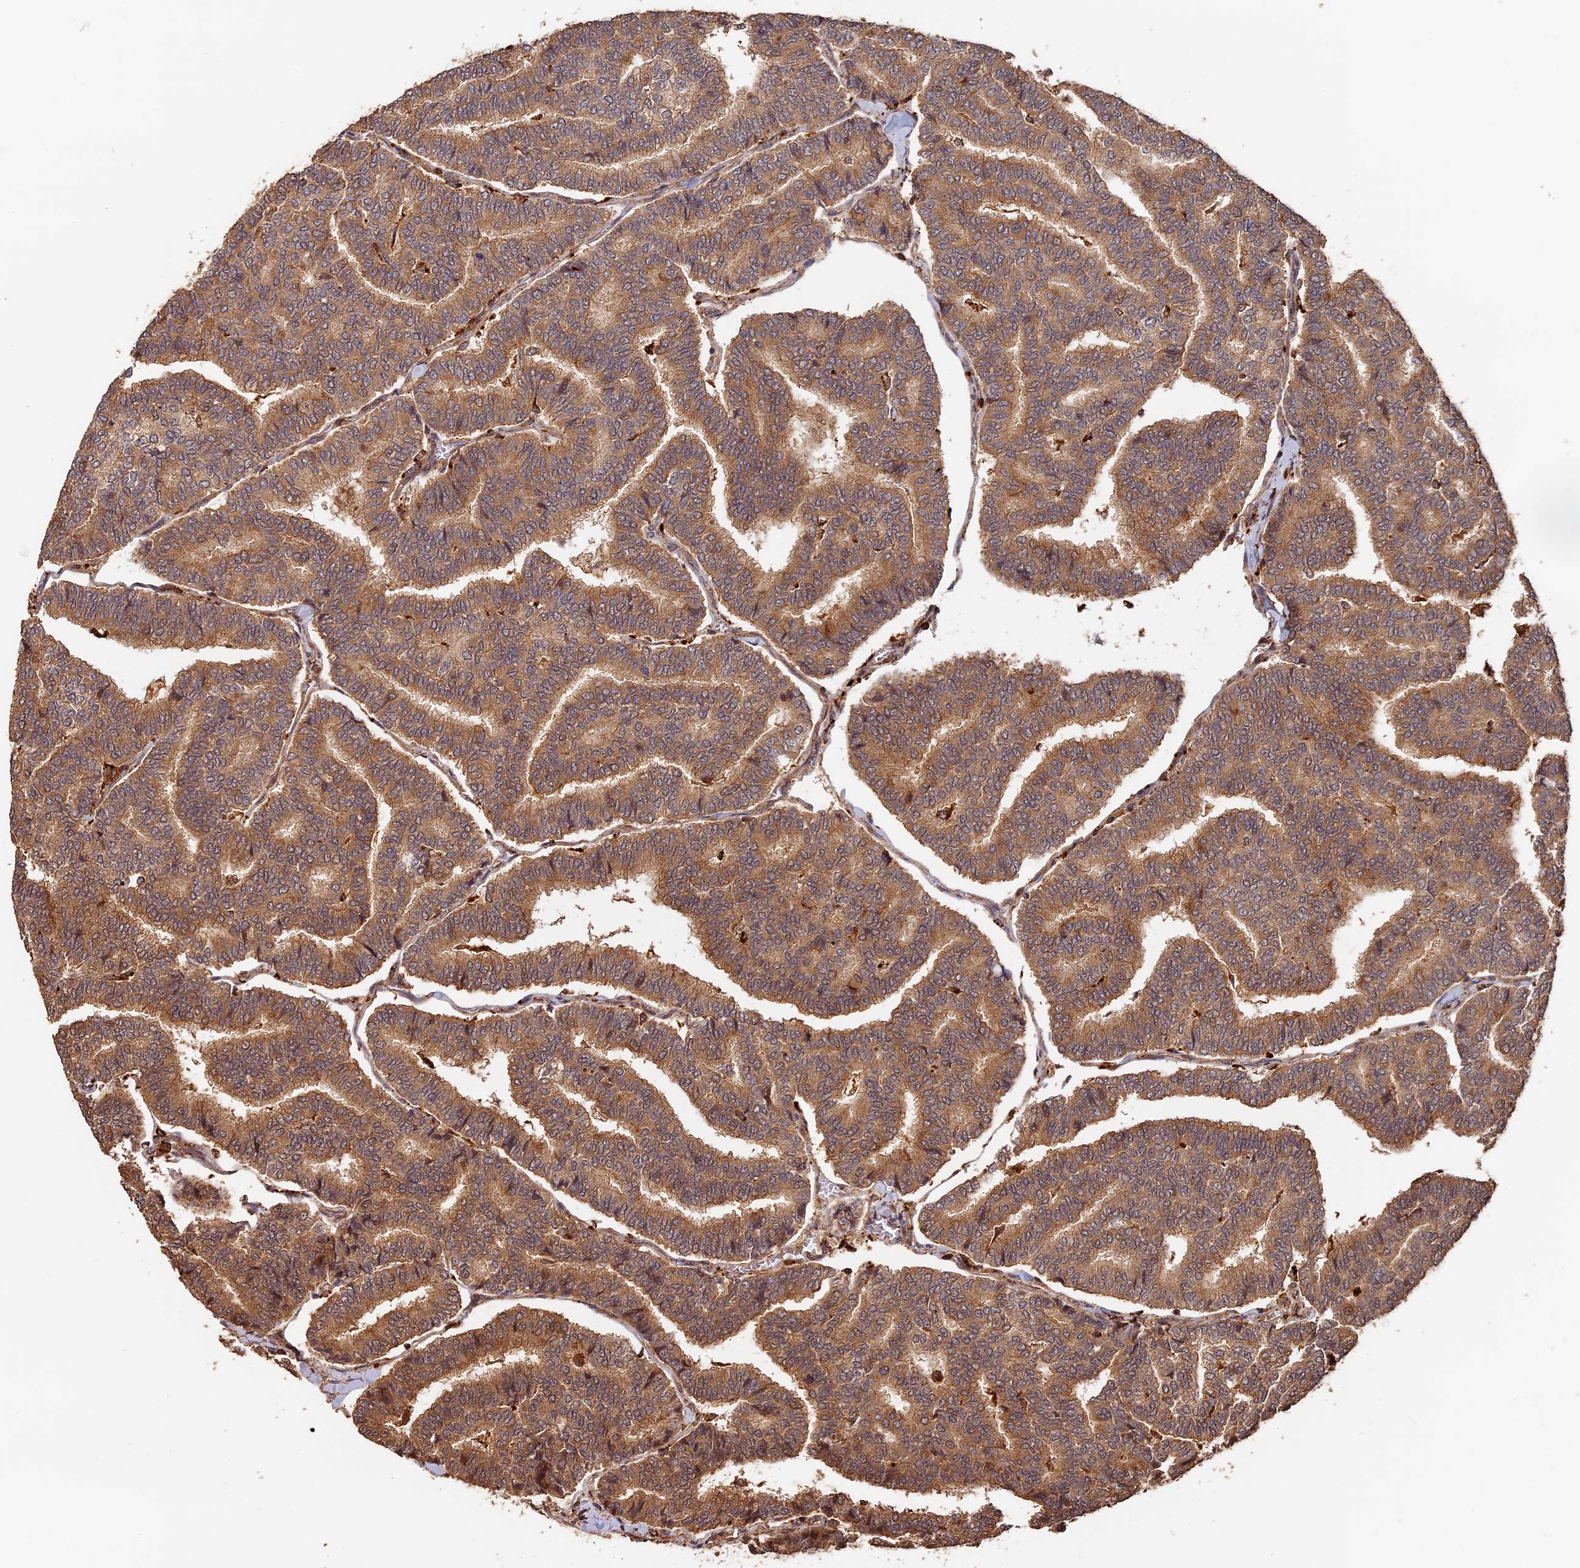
{"staining": {"intensity": "moderate", "quantity": ">75%", "location": "cytoplasmic/membranous"}, "tissue": "thyroid cancer", "cell_type": "Tumor cells", "image_type": "cancer", "snomed": [{"axis": "morphology", "description": "Papillary adenocarcinoma, NOS"}, {"axis": "topography", "description": "Thyroid gland"}], "caption": "The immunohistochemical stain labels moderate cytoplasmic/membranous expression in tumor cells of papillary adenocarcinoma (thyroid) tissue.", "gene": "MMP15", "patient": {"sex": "female", "age": 35}}